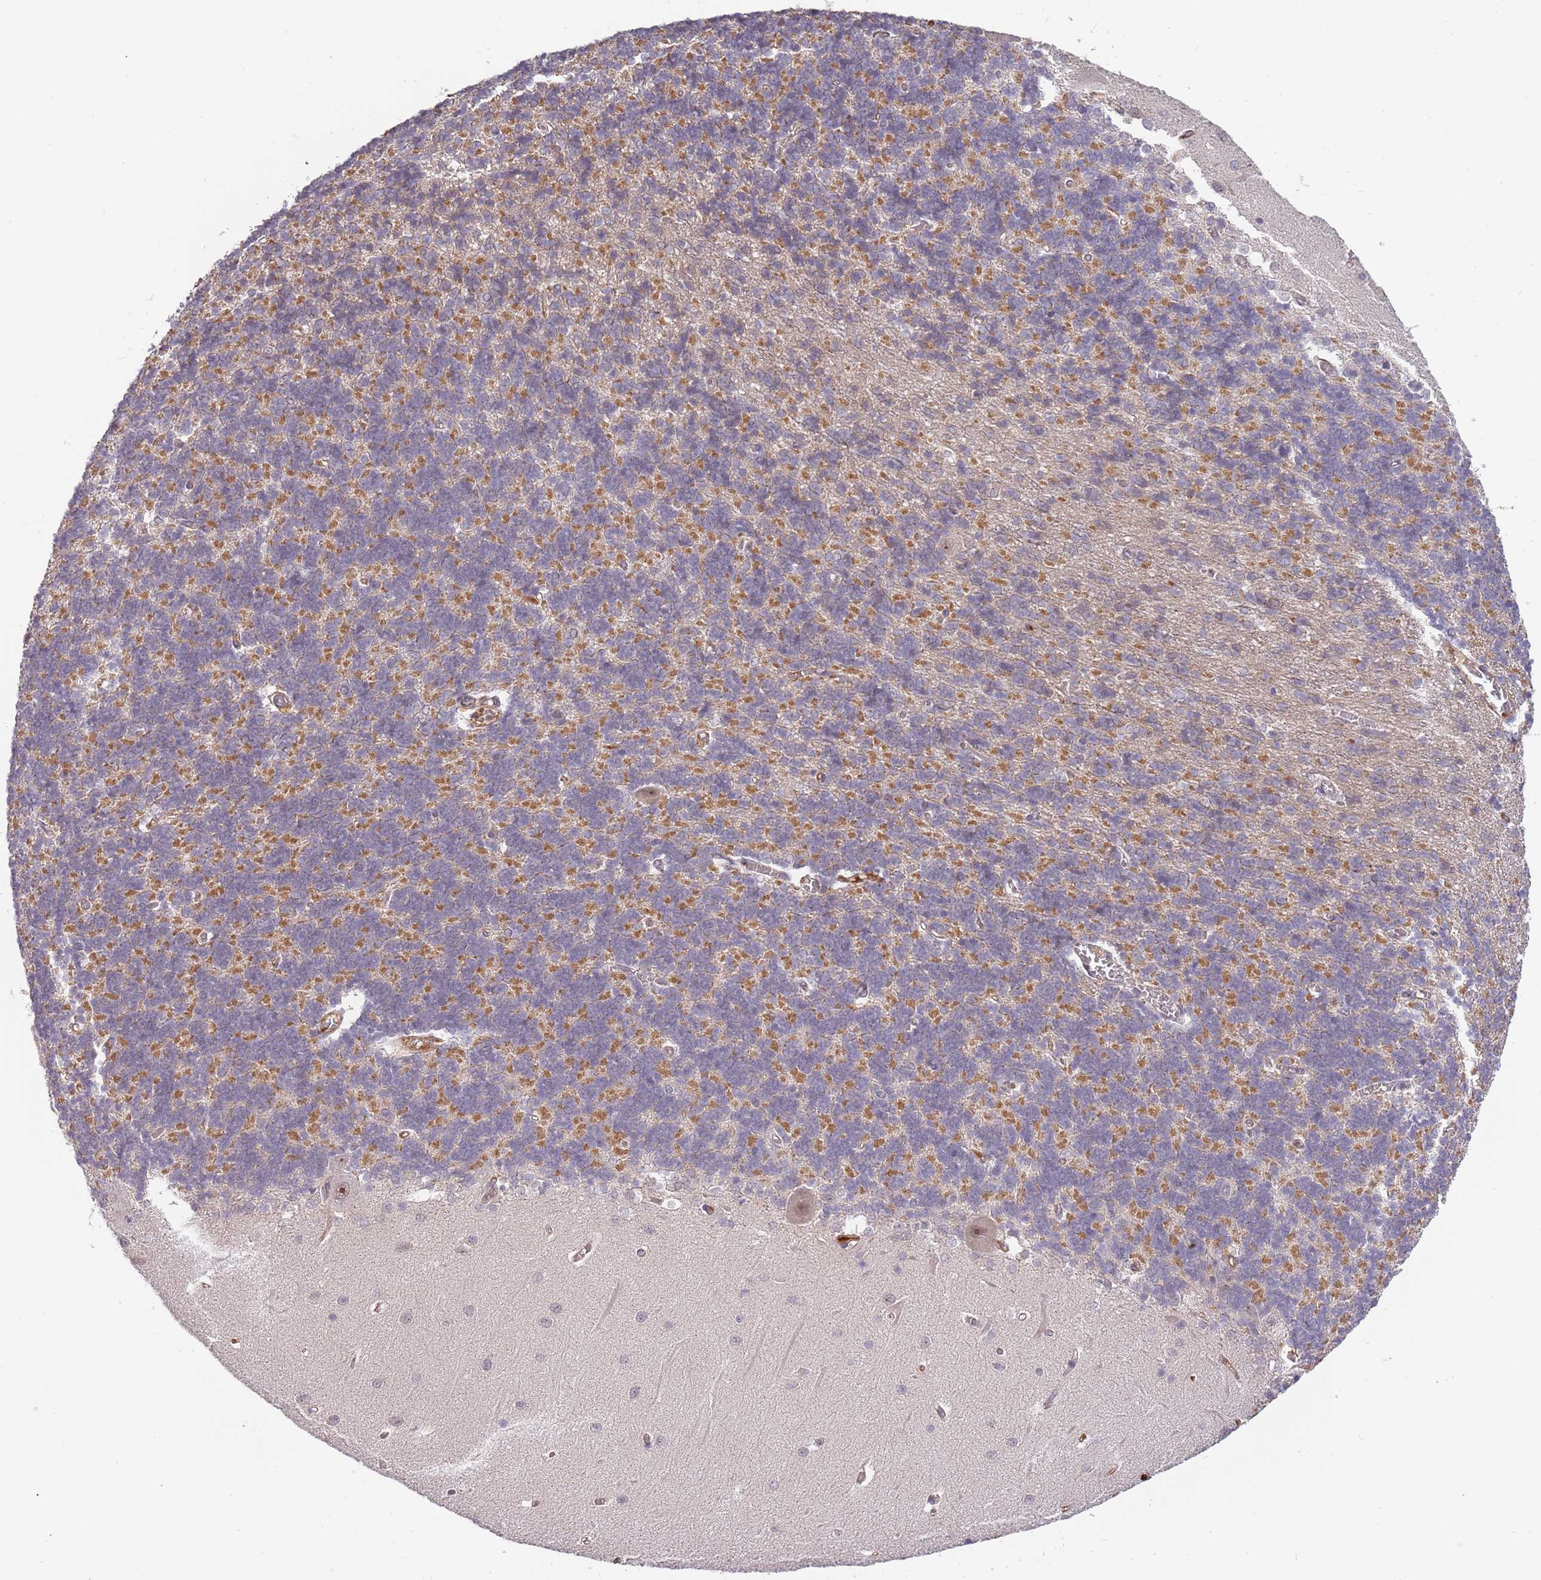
{"staining": {"intensity": "moderate", "quantity": "25%-75%", "location": "cytoplasmic/membranous"}, "tissue": "cerebellum", "cell_type": "Cells in granular layer", "image_type": "normal", "snomed": [{"axis": "morphology", "description": "Normal tissue, NOS"}, {"axis": "topography", "description": "Cerebellum"}], "caption": "IHC of benign cerebellum exhibits medium levels of moderate cytoplasmic/membranous staining in approximately 25%-75% of cells in granular layer.", "gene": "SURF2", "patient": {"sex": "male", "age": 37}}